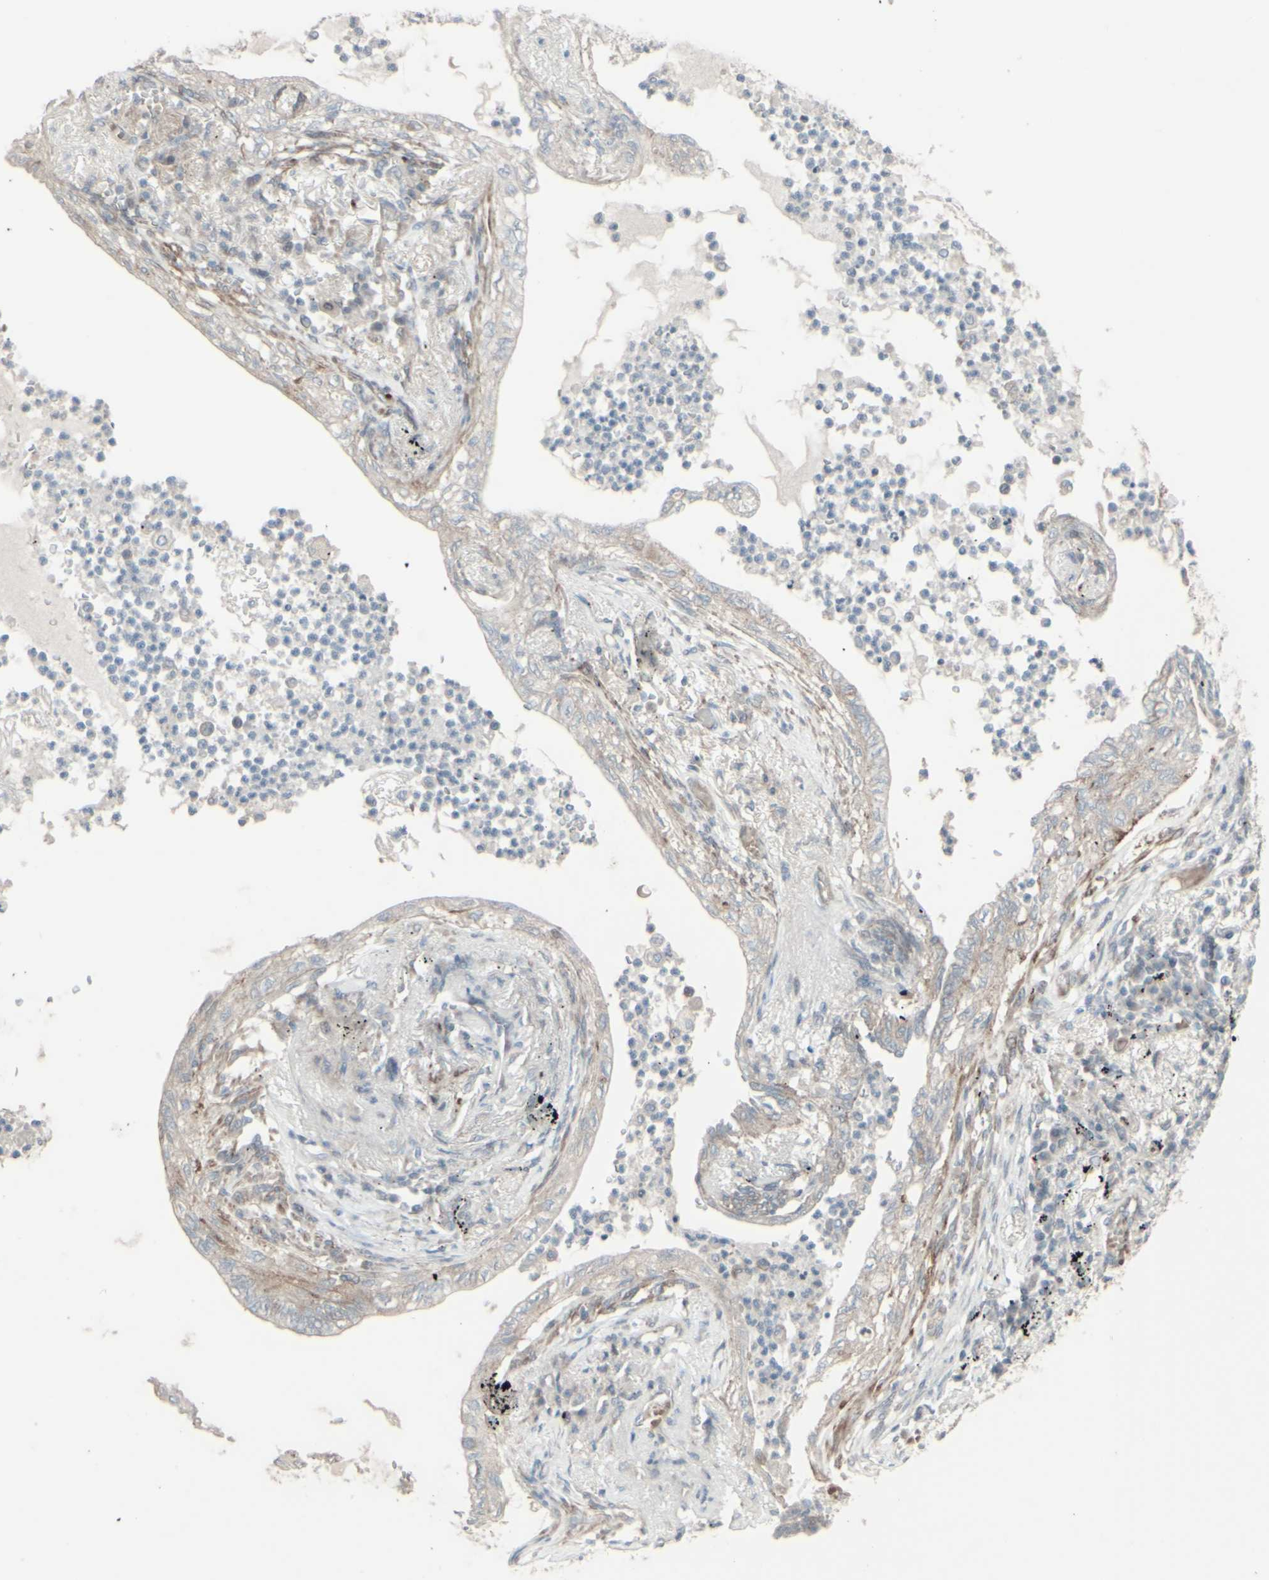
{"staining": {"intensity": "weak", "quantity": ">75%", "location": "cytoplasmic/membranous"}, "tissue": "lung cancer", "cell_type": "Tumor cells", "image_type": "cancer", "snomed": [{"axis": "morphology", "description": "Normal tissue, NOS"}, {"axis": "morphology", "description": "Adenocarcinoma, NOS"}, {"axis": "topography", "description": "Bronchus"}, {"axis": "topography", "description": "Lung"}], "caption": "Immunohistochemistry (IHC) staining of lung cancer, which displays low levels of weak cytoplasmic/membranous staining in approximately >75% of tumor cells indicating weak cytoplasmic/membranous protein staining. The staining was performed using DAB (brown) for protein detection and nuclei were counterstained in hematoxylin (blue).", "gene": "GMNN", "patient": {"sex": "female", "age": 70}}